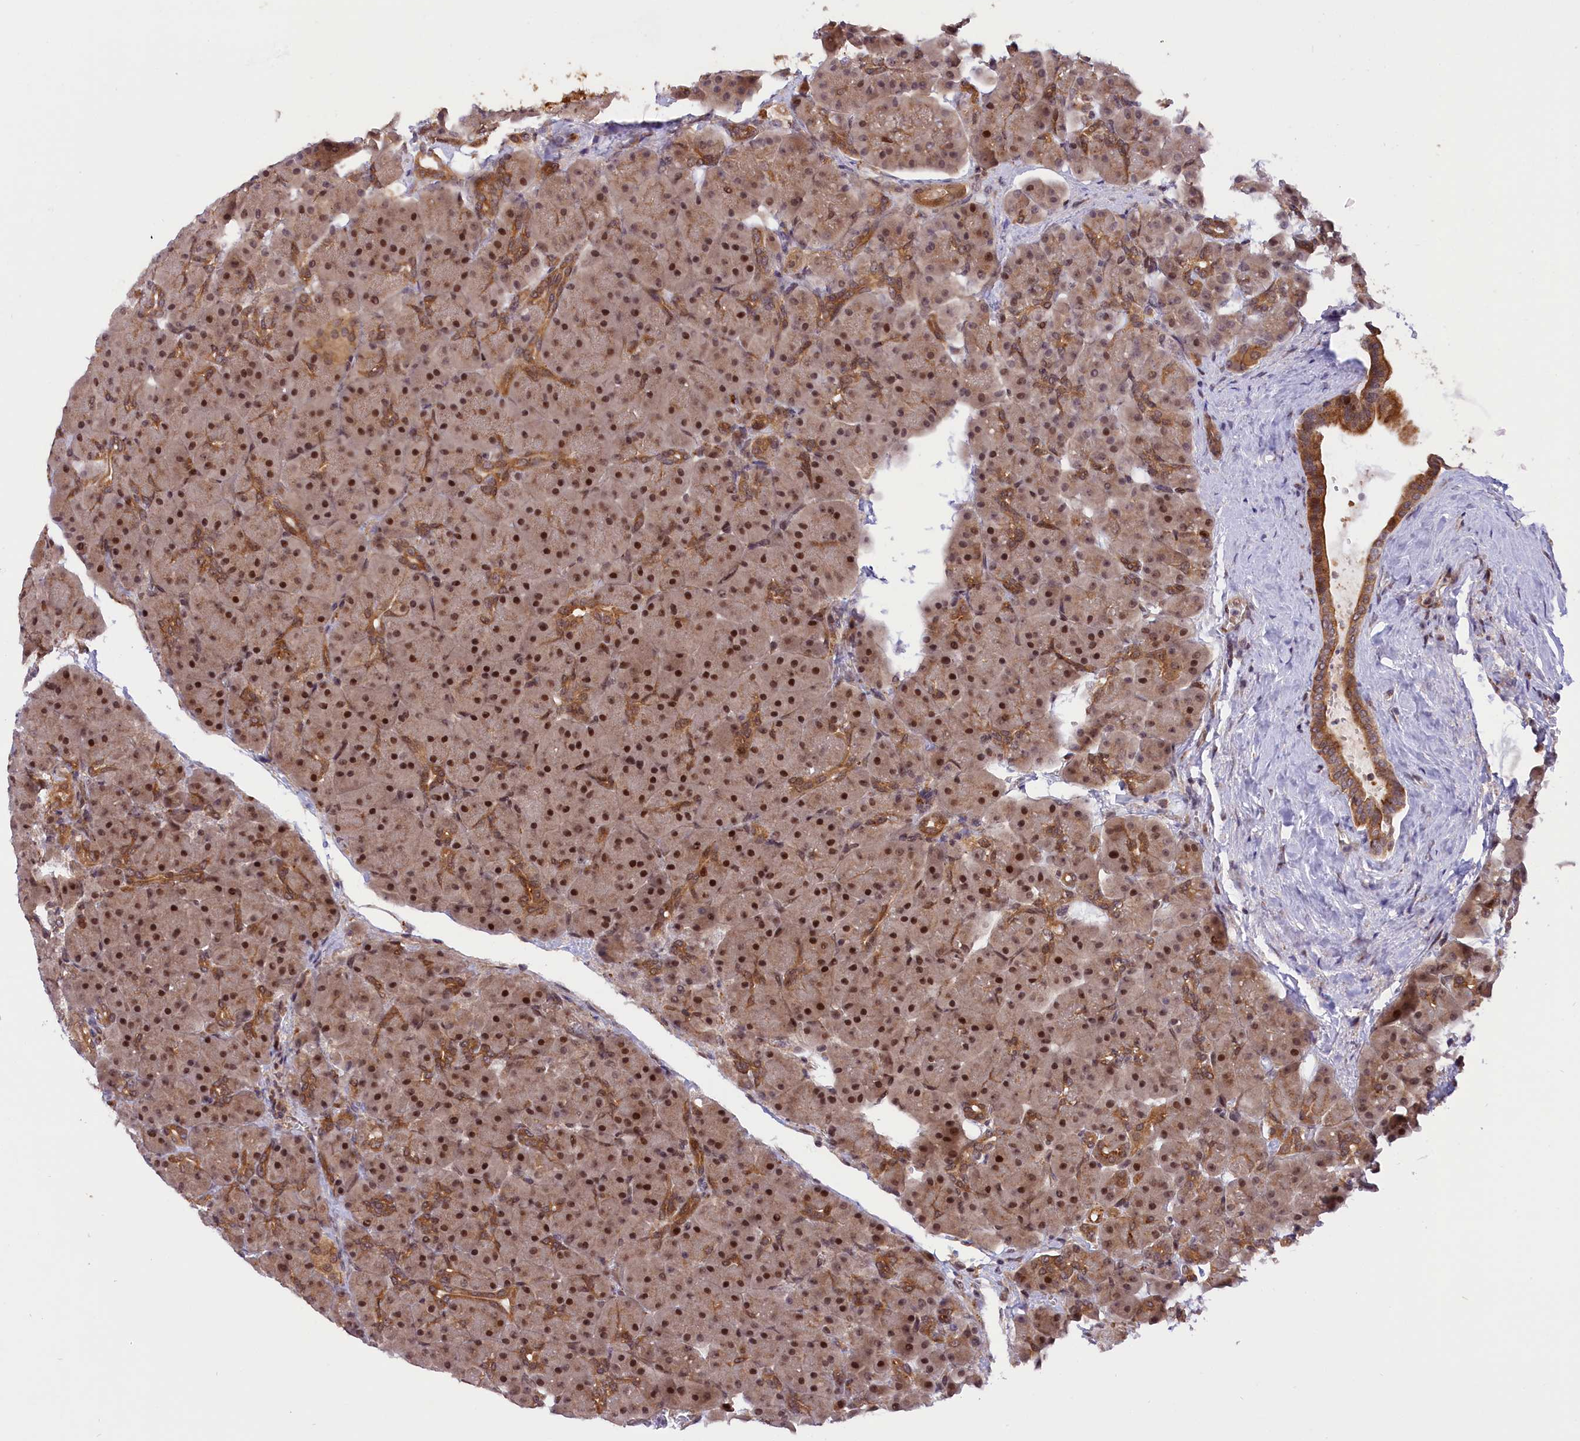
{"staining": {"intensity": "moderate", "quantity": ">75%", "location": "cytoplasmic/membranous,nuclear"}, "tissue": "pancreas", "cell_type": "Exocrine glandular cells", "image_type": "normal", "snomed": [{"axis": "morphology", "description": "Normal tissue, NOS"}, {"axis": "topography", "description": "Pancreas"}], "caption": "IHC image of benign human pancreas stained for a protein (brown), which demonstrates medium levels of moderate cytoplasmic/membranous,nuclear expression in approximately >75% of exocrine glandular cells.", "gene": "SAMD4A", "patient": {"sex": "male", "age": 66}}